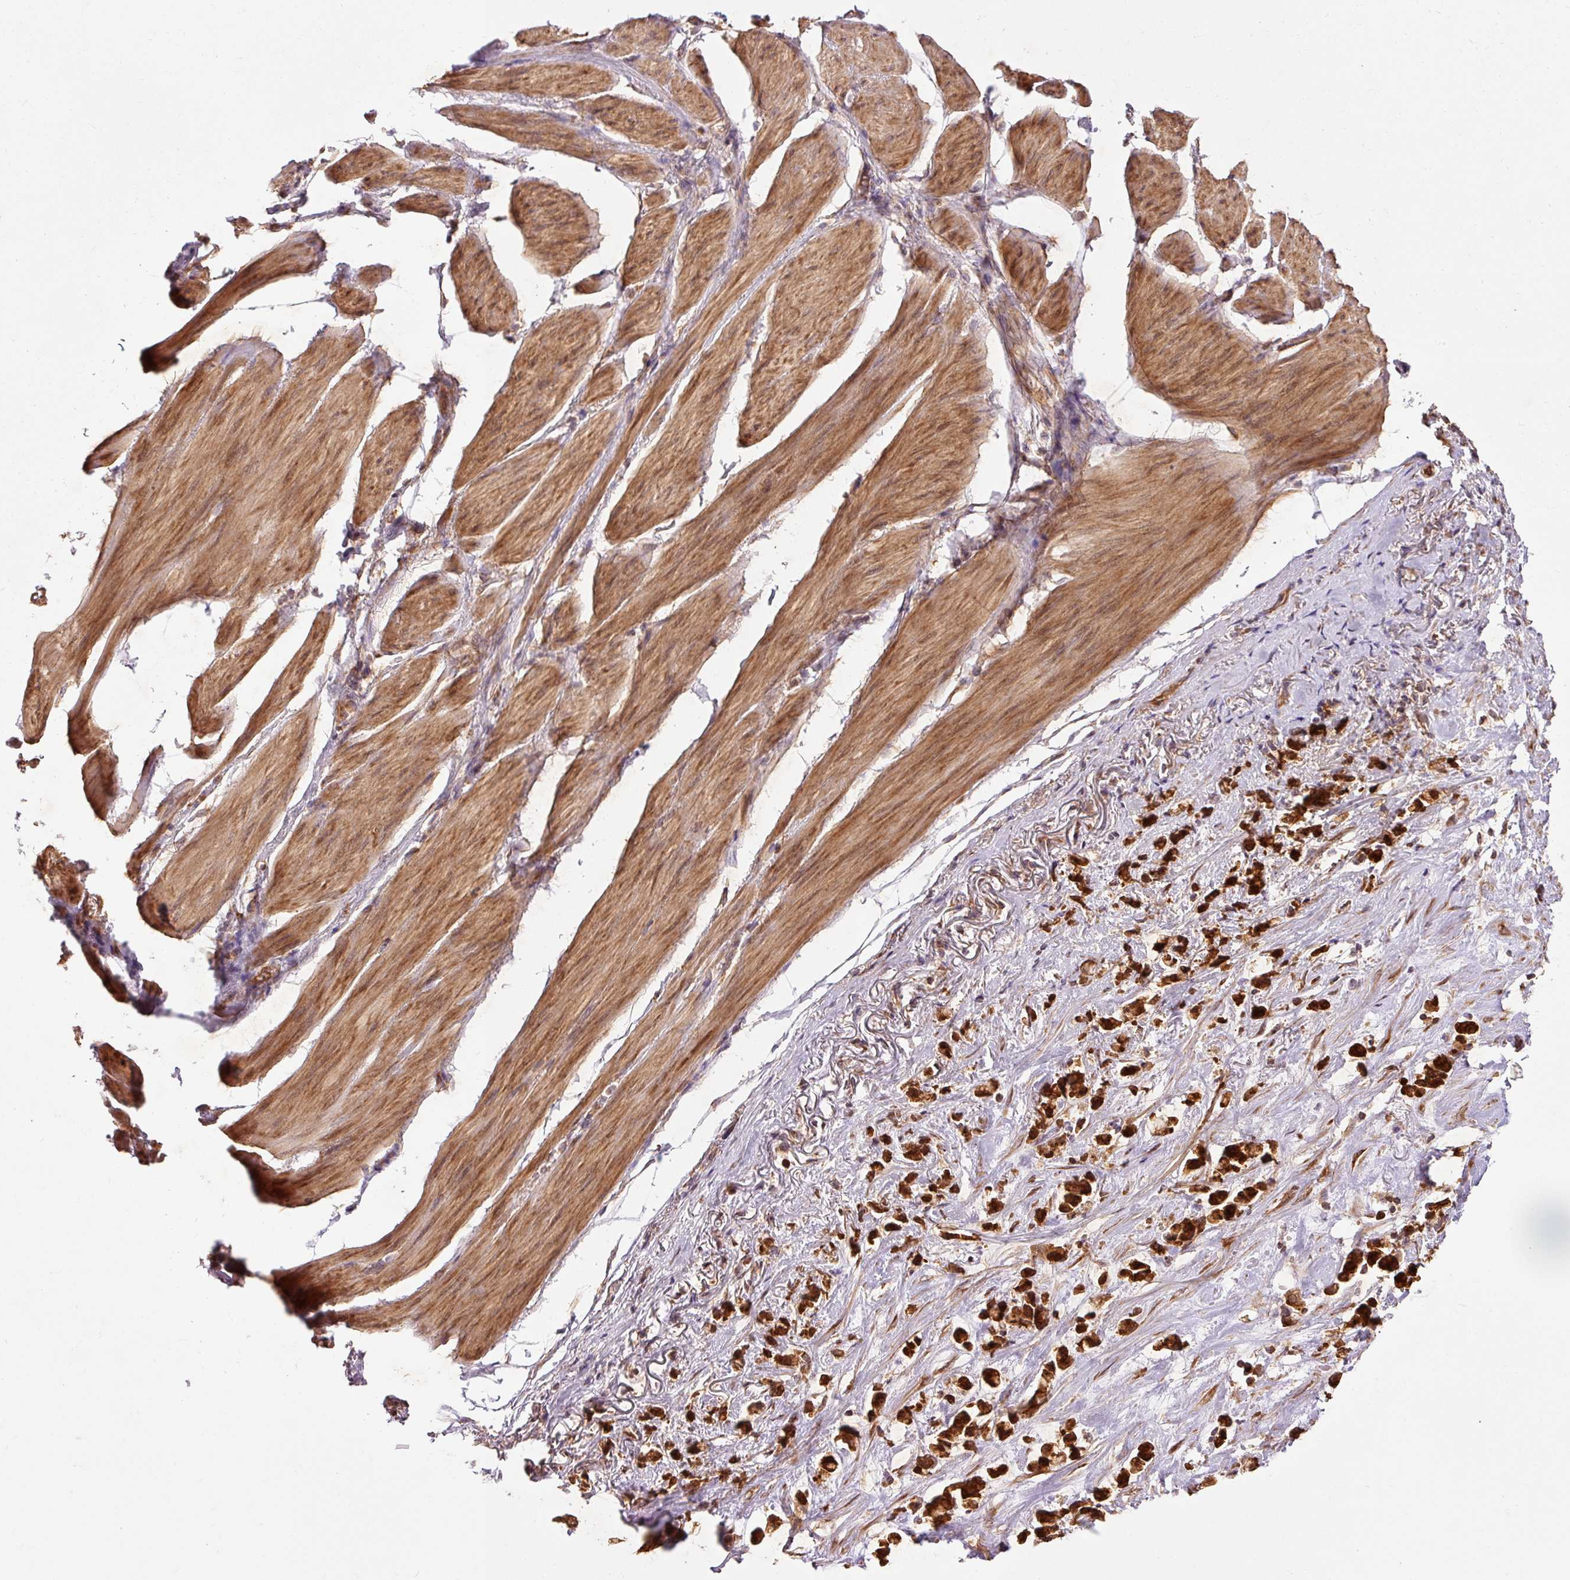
{"staining": {"intensity": "strong", "quantity": ">75%", "location": "cytoplasmic/membranous"}, "tissue": "stomach cancer", "cell_type": "Tumor cells", "image_type": "cancer", "snomed": [{"axis": "morphology", "description": "Adenocarcinoma, NOS"}, {"axis": "topography", "description": "Stomach"}], "caption": "High-magnification brightfield microscopy of adenocarcinoma (stomach) stained with DAB (brown) and counterstained with hematoxylin (blue). tumor cells exhibit strong cytoplasmic/membranous positivity is identified in about>75% of cells.", "gene": "PDAP1", "patient": {"sex": "female", "age": 81}}